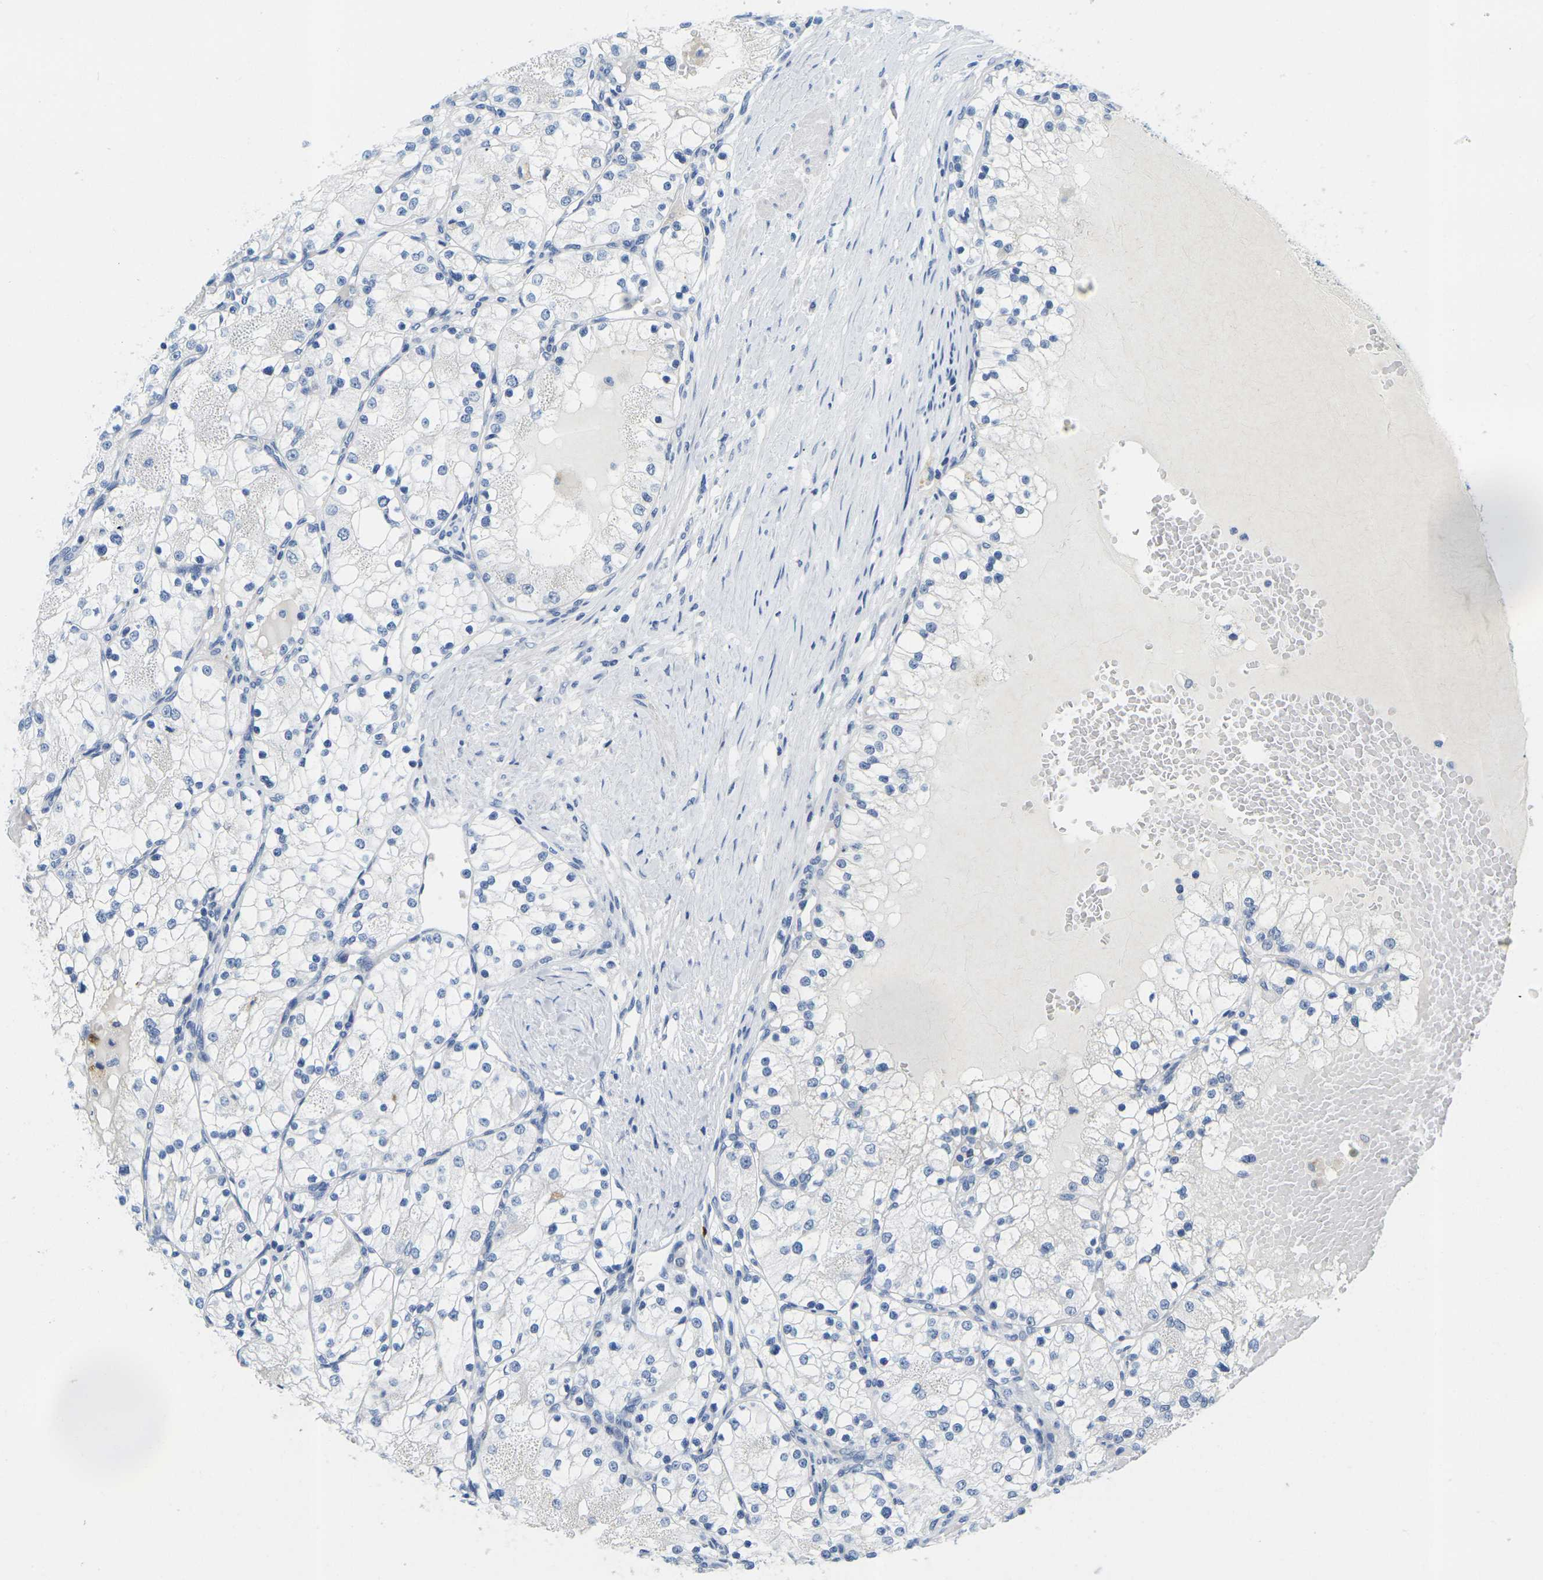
{"staining": {"intensity": "negative", "quantity": "none", "location": "none"}, "tissue": "renal cancer", "cell_type": "Tumor cells", "image_type": "cancer", "snomed": [{"axis": "morphology", "description": "Adenocarcinoma, NOS"}, {"axis": "topography", "description": "Kidney"}], "caption": "Protein analysis of renal cancer demonstrates no significant positivity in tumor cells.", "gene": "GPR15", "patient": {"sex": "male", "age": 68}}